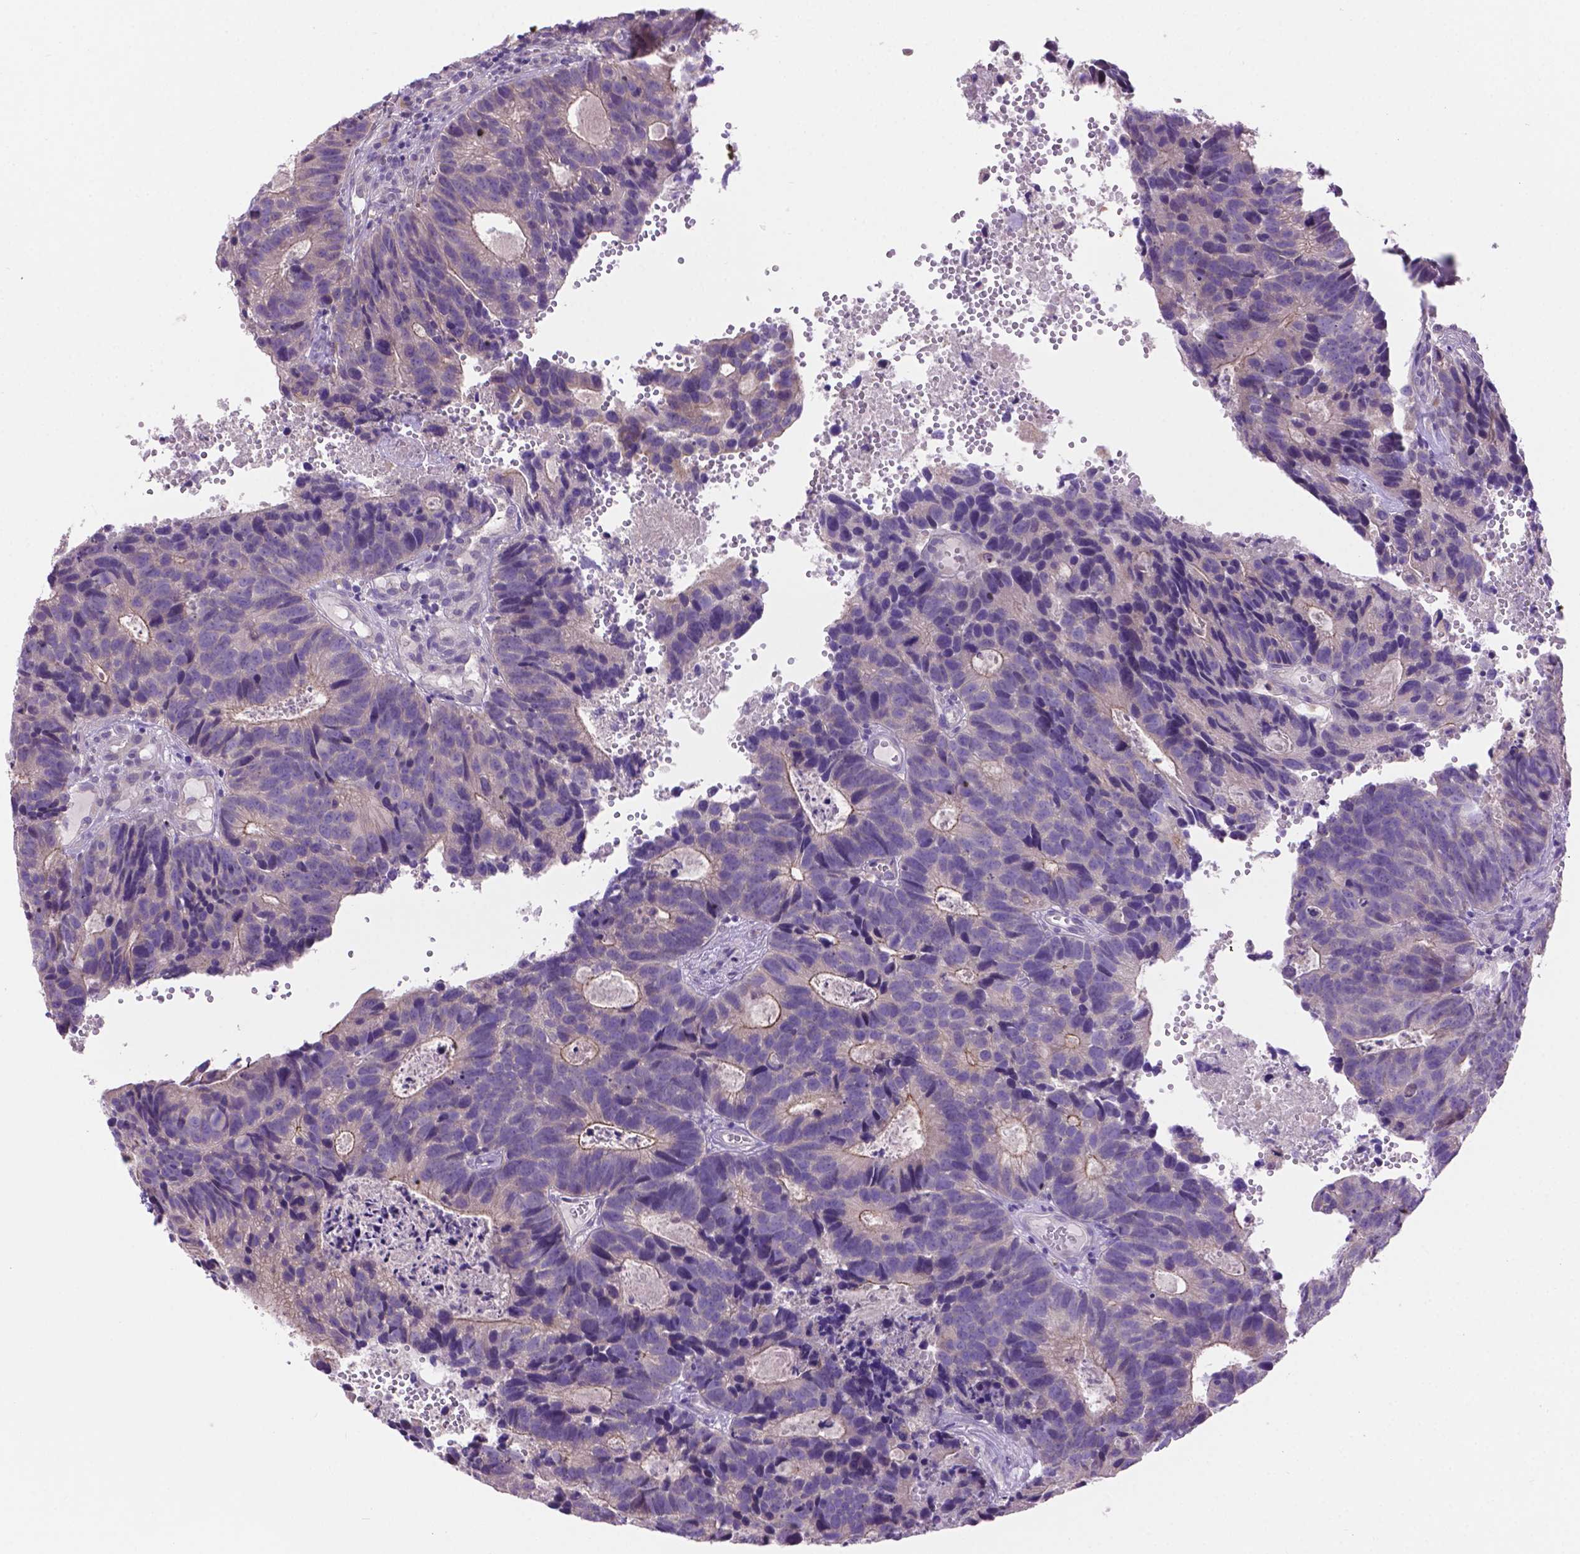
{"staining": {"intensity": "negative", "quantity": "none", "location": "none"}, "tissue": "head and neck cancer", "cell_type": "Tumor cells", "image_type": "cancer", "snomed": [{"axis": "morphology", "description": "Adenocarcinoma, NOS"}, {"axis": "topography", "description": "Head-Neck"}], "caption": "IHC histopathology image of head and neck cancer stained for a protein (brown), which shows no staining in tumor cells. (DAB (3,3'-diaminobenzidine) immunohistochemistry, high magnification).", "gene": "CDH7", "patient": {"sex": "male", "age": 62}}